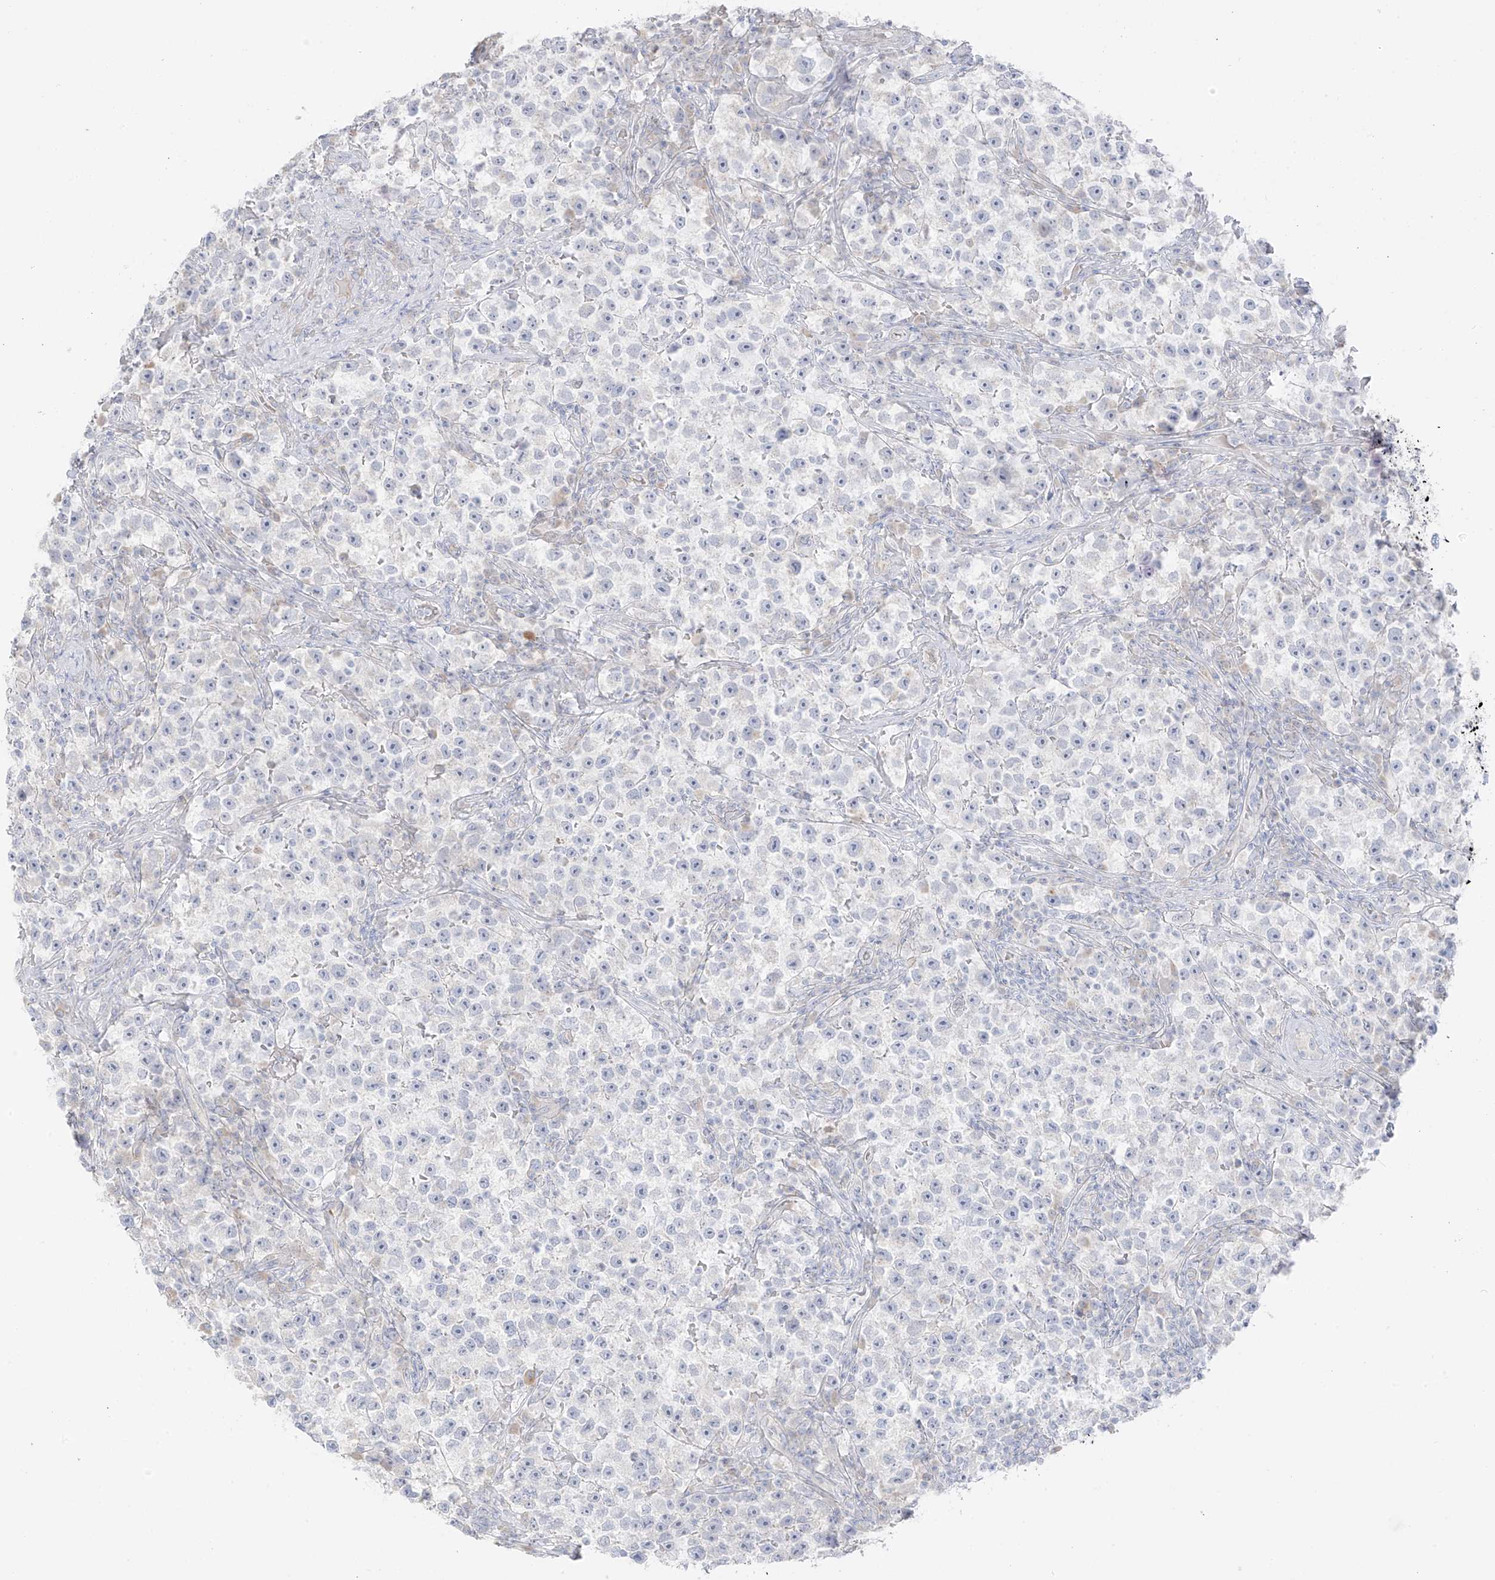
{"staining": {"intensity": "negative", "quantity": "none", "location": "none"}, "tissue": "testis cancer", "cell_type": "Tumor cells", "image_type": "cancer", "snomed": [{"axis": "morphology", "description": "Seminoma, NOS"}, {"axis": "topography", "description": "Testis"}], "caption": "The immunohistochemistry (IHC) micrograph has no significant staining in tumor cells of testis seminoma tissue. (DAB (3,3'-diaminobenzidine) immunohistochemistry (IHC), high magnification).", "gene": "C11orf87", "patient": {"sex": "male", "age": 22}}